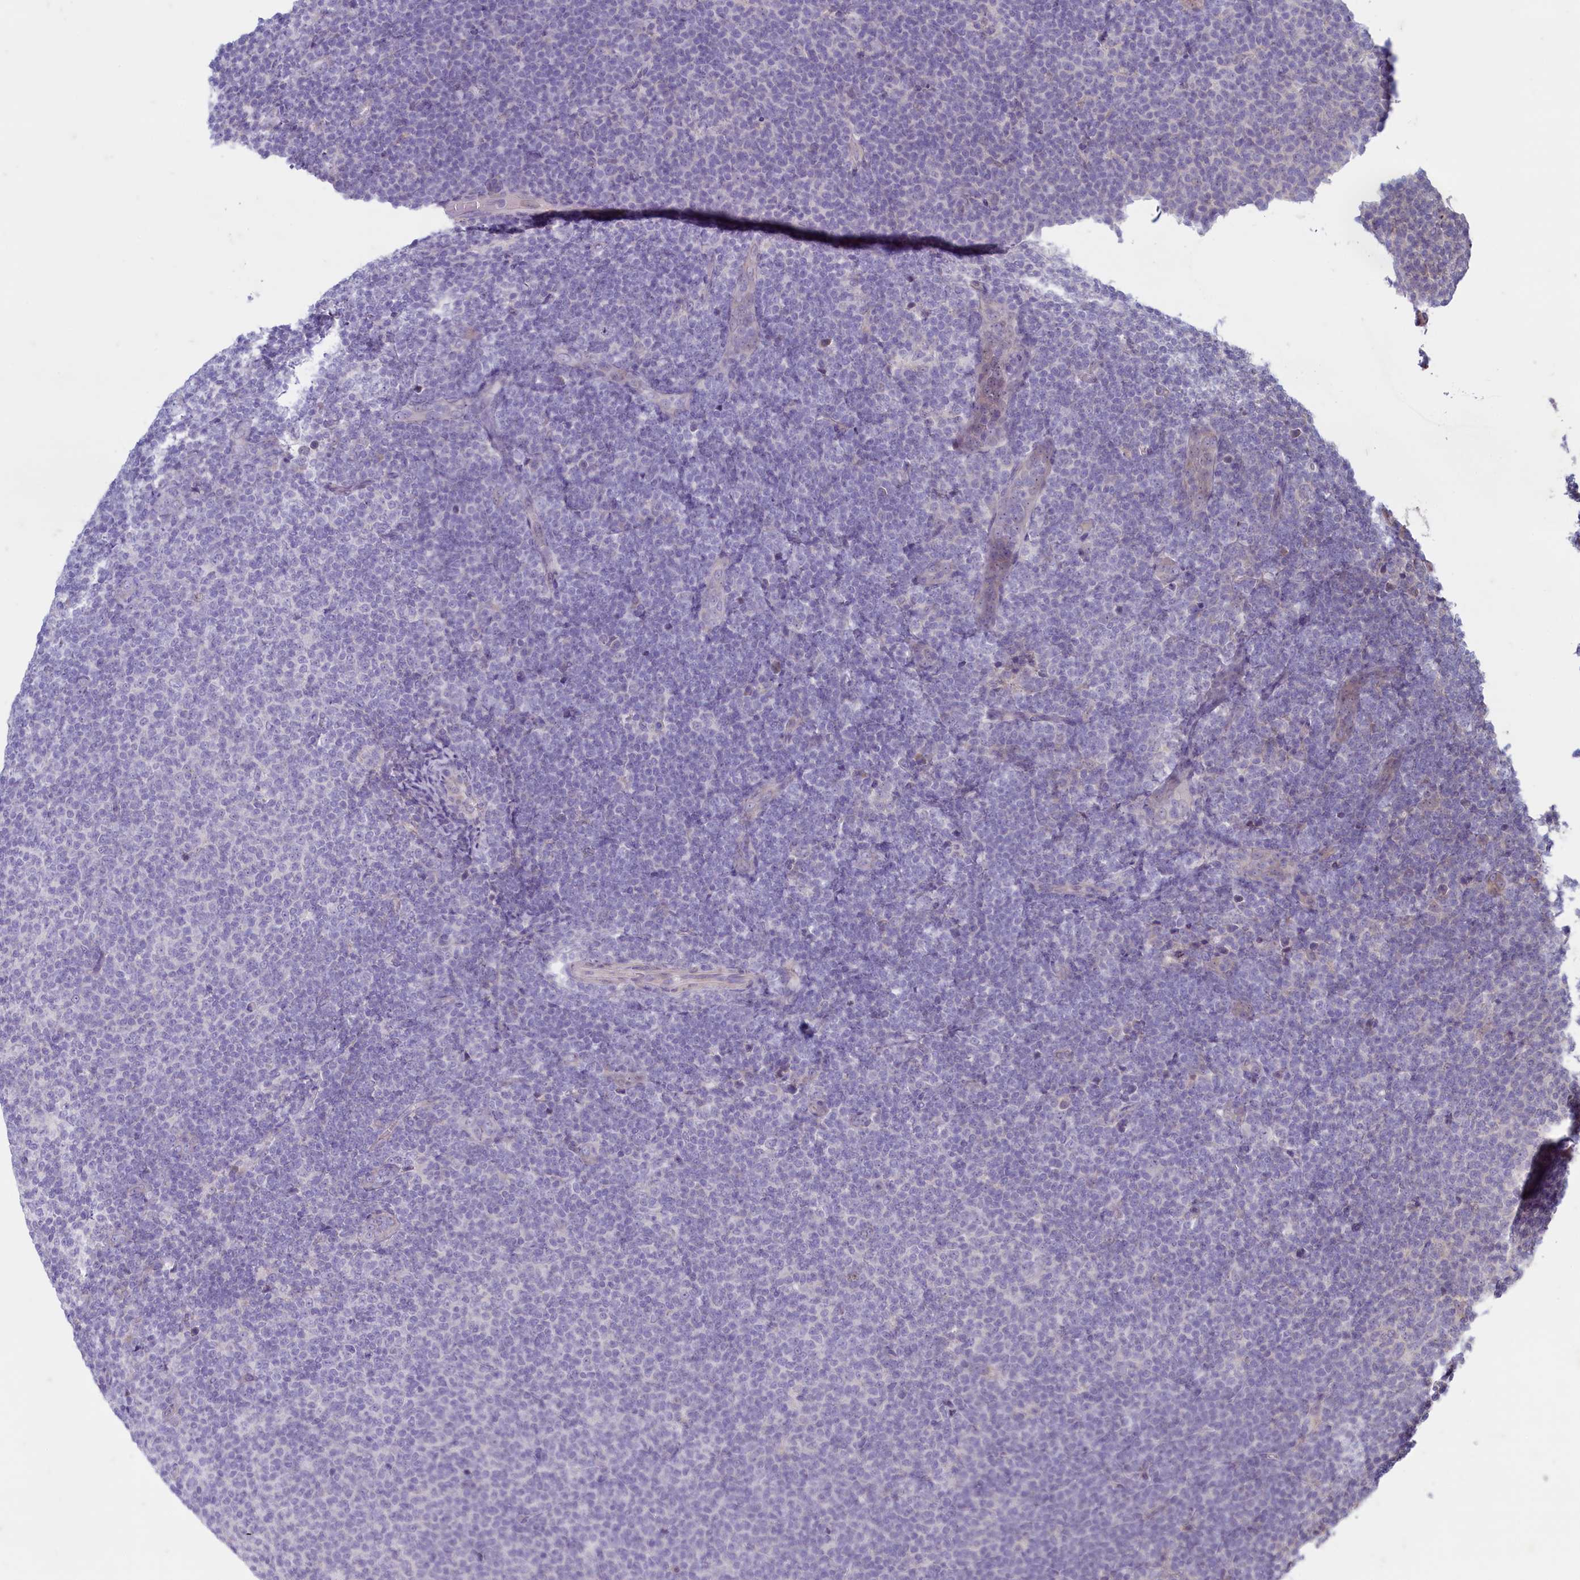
{"staining": {"intensity": "negative", "quantity": "none", "location": "none"}, "tissue": "lymphoma", "cell_type": "Tumor cells", "image_type": "cancer", "snomed": [{"axis": "morphology", "description": "Malignant lymphoma, non-Hodgkin's type, Low grade"}, {"axis": "topography", "description": "Lymph node"}], "caption": "Tumor cells show no significant positivity in low-grade malignant lymphoma, non-Hodgkin's type.", "gene": "MAP1LC3A", "patient": {"sex": "male", "age": 66}}